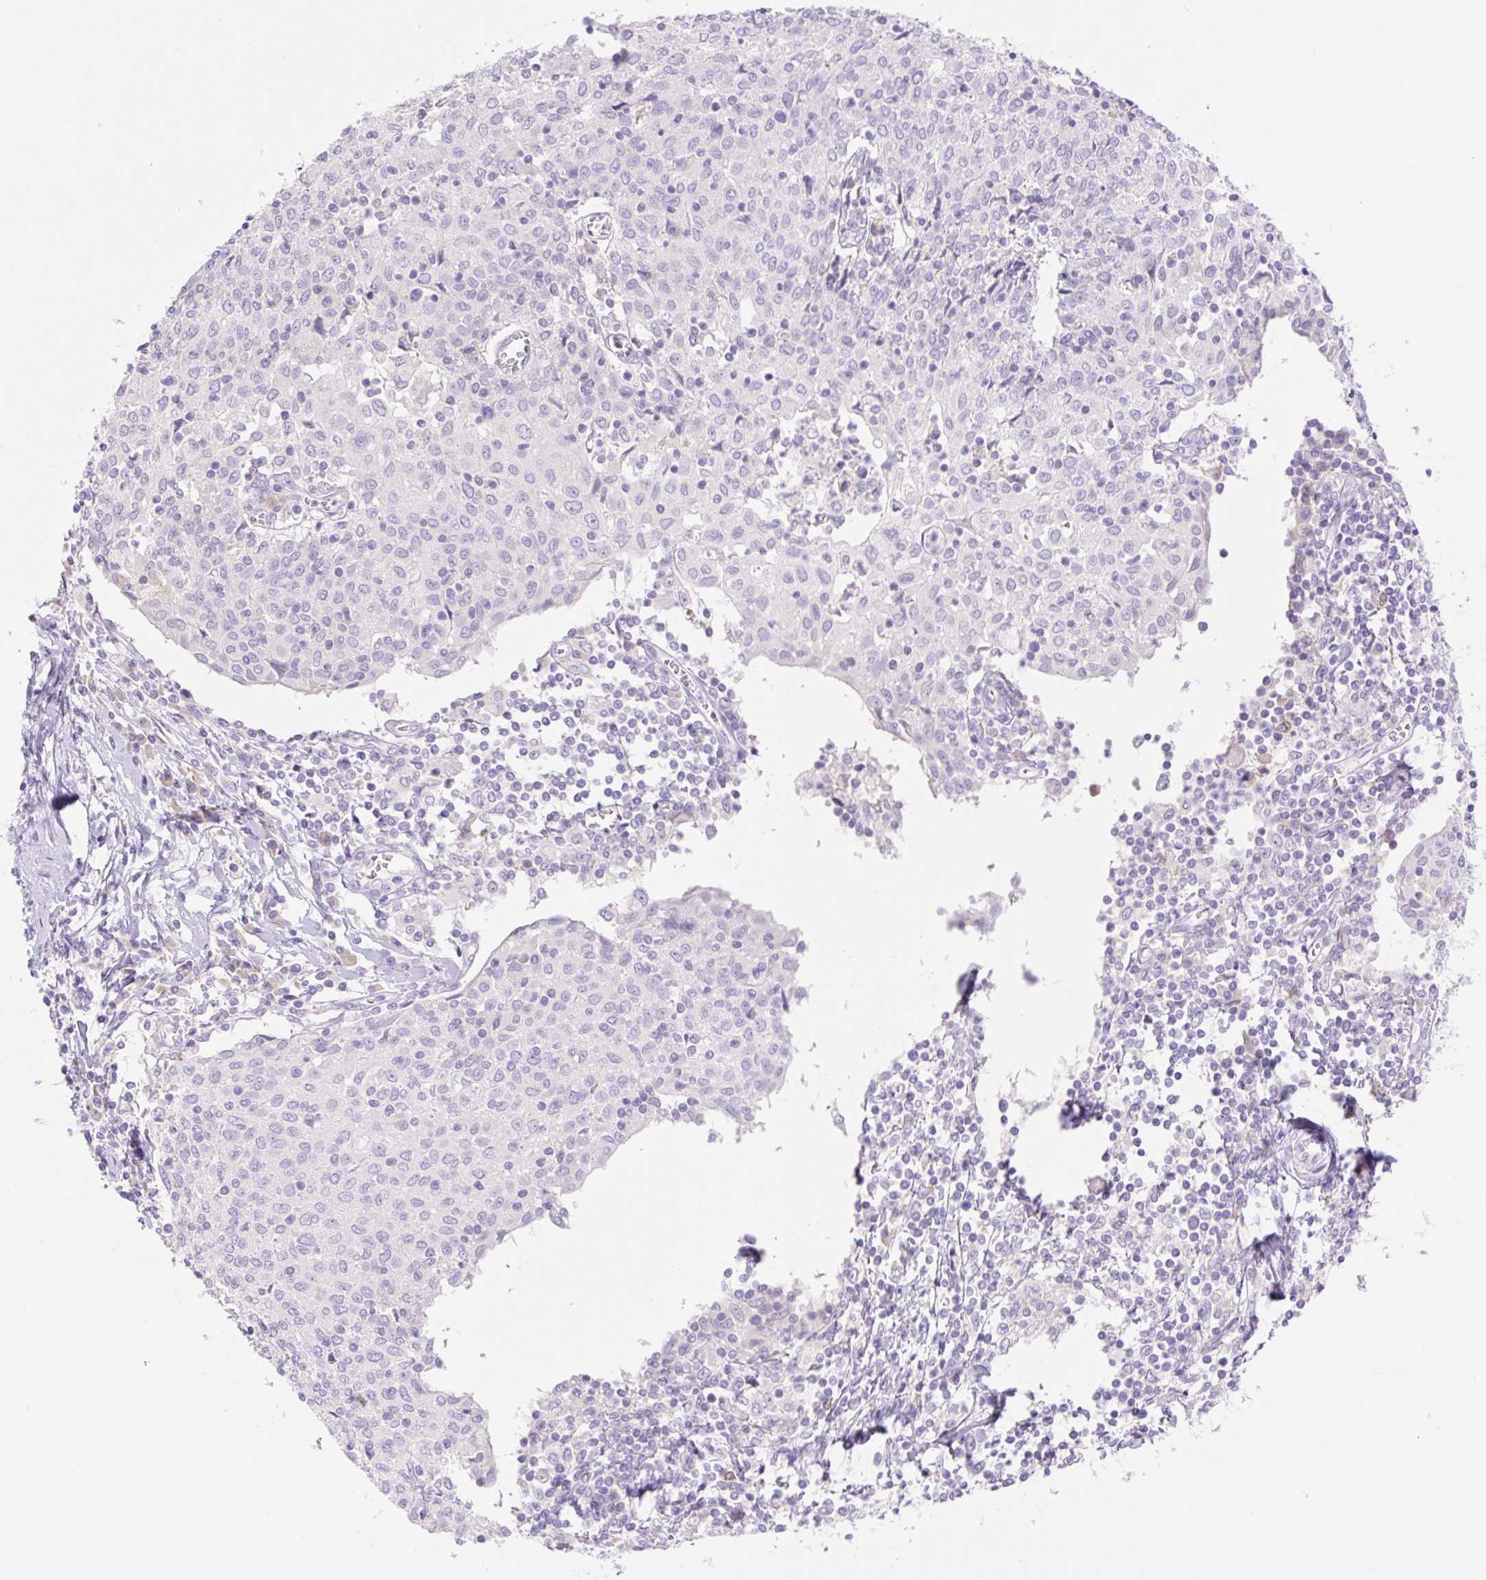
{"staining": {"intensity": "negative", "quantity": "none", "location": "none"}, "tissue": "cervical cancer", "cell_type": "Tumor cells", "image_type": "cancer", "snomed": [{"axis": "morphology", "description": "Squamous cell carcinoma, NOS"}, {"axis": "topography", "description": "Cervix"}], "caption": "Micrograph shows no protein expression in tumor cells of cervical cancer tissue.", "gene": "DENND5A", "patient": {"sex": "female", "age": 52}}